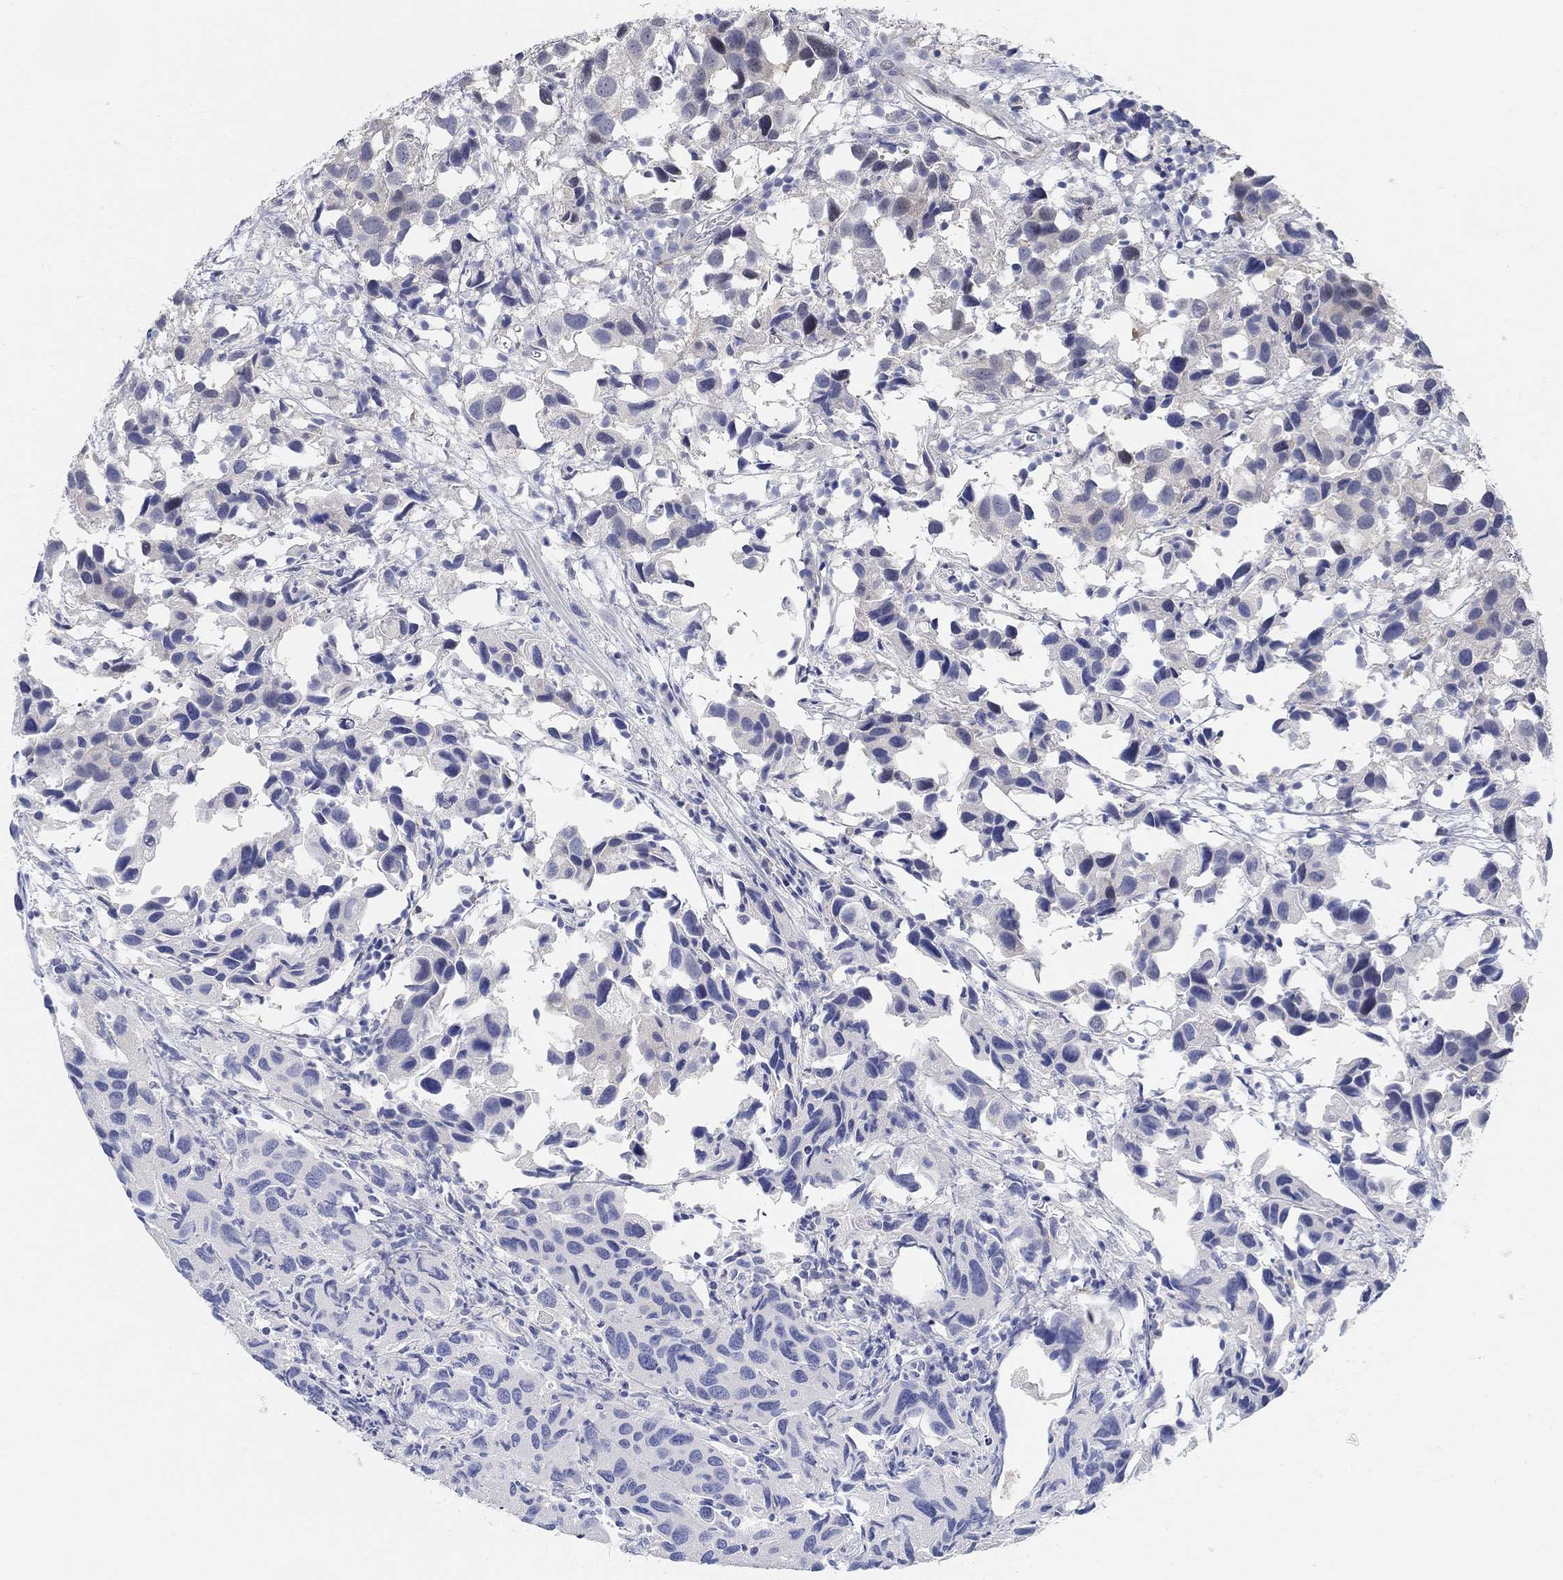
{"staining": {"intensity": "negative", "quantity": "none", "location": "none"}, "tissue": "urothelial cancer", "cell_type": "Tumor cells", "image_type": "cancer", "snomed": [{"axis": "morphology", "description": "Urothelial carcinoma, High grade"}, {"axis": "topography", "description": "Urinary bladder"}], "caption": "Immunohistochemistry (IHC) histopathology image of neoplastic tissue: urothelial cancer stained with DAB exhibits no significant protein expression in tumor cells.", "gene": "SNTG2", "patient": {"sex": "male", "age": 79}}